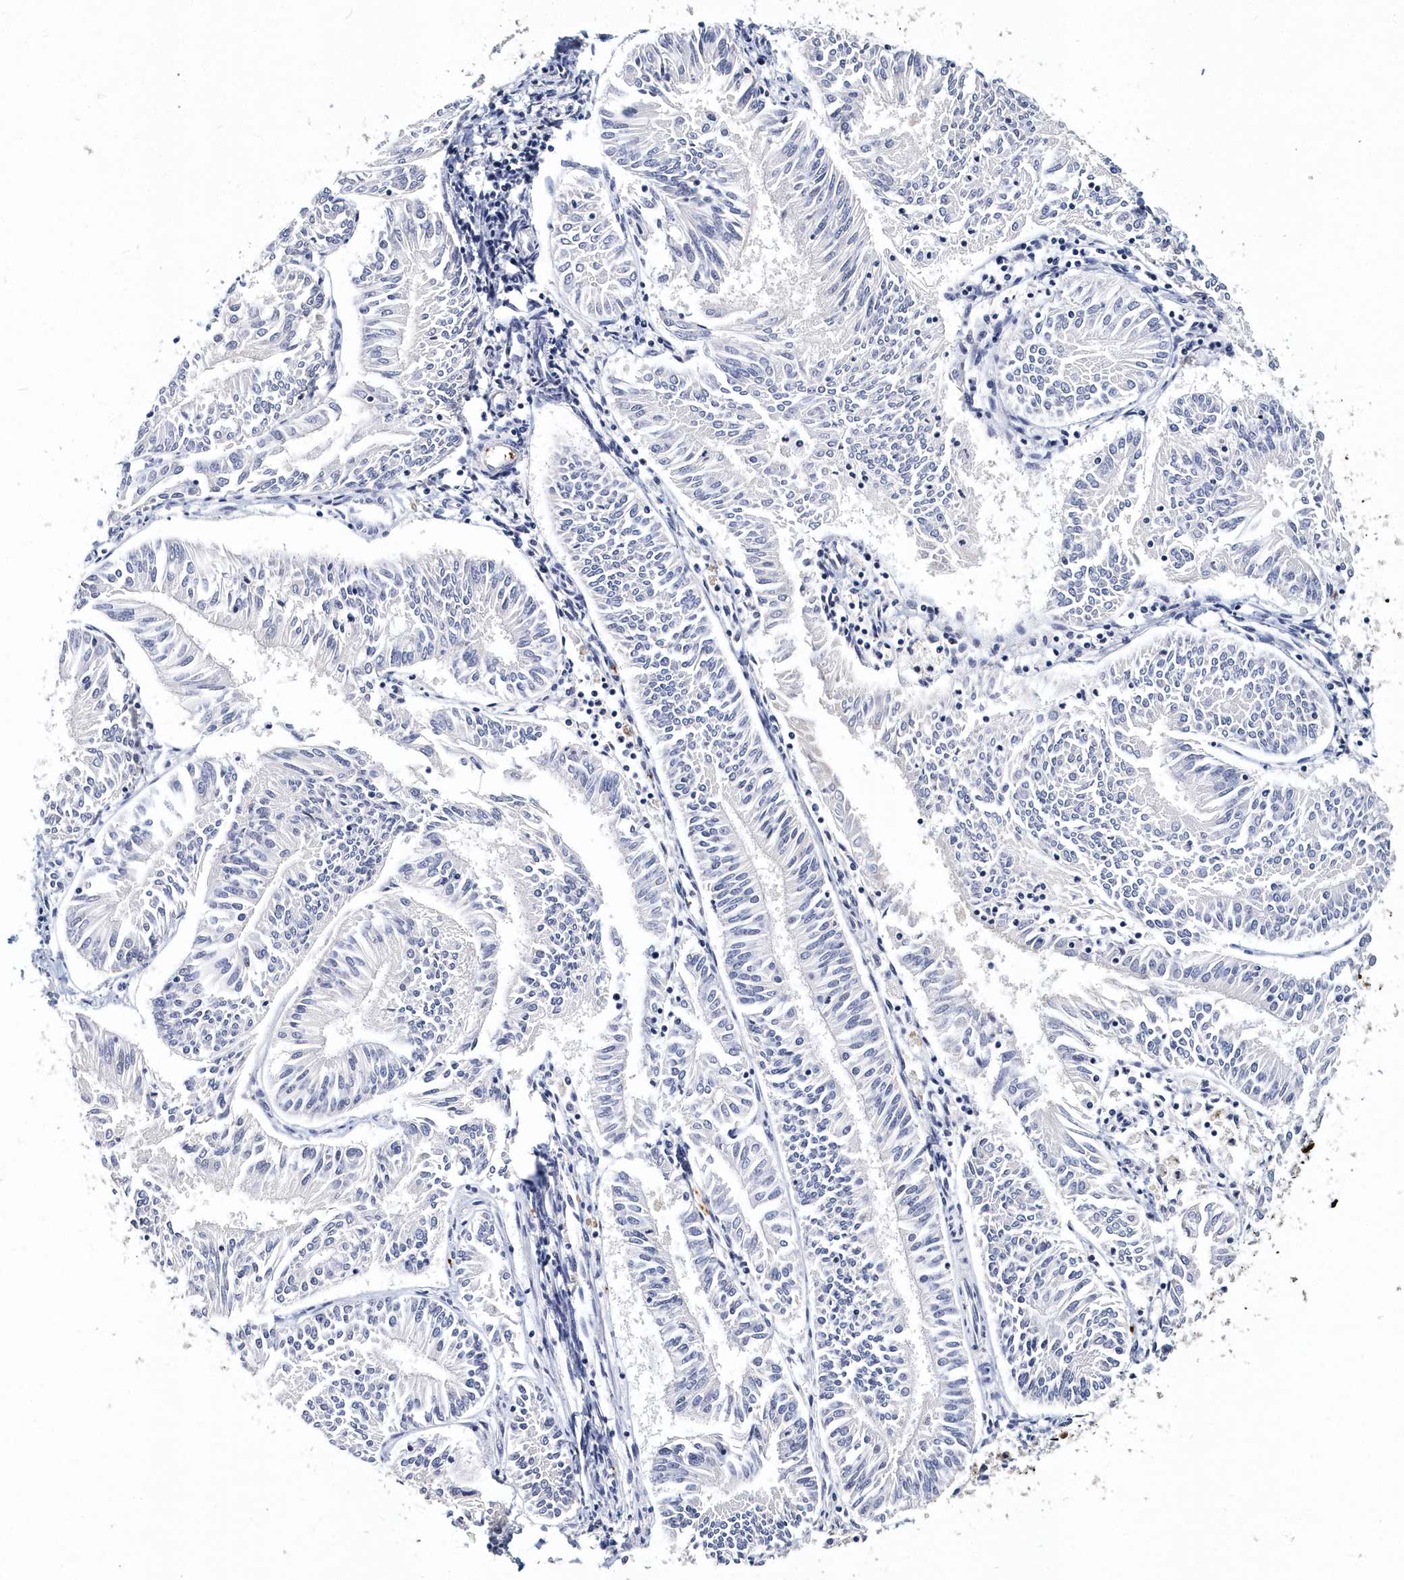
{"staining": {"intensity": "negative", "quantity": "none", "location": "none"}, "tissue": "endometrial cancer", "cell_type": "Tumor cells", "image_type": "cancer", "snomed": [{"axis": "morphology", "description": "Adenocarcinoma, NOS"}, {"axis": "topography", "description": "Endometrium"}], "caption": "DAB immunohistochemical staining of endometrial cancer (adenocarcinoma) exhibits no significant positivity in tumor cells.", "gene": "ITGA2B", "patient": {"sex": "female", "age": 58}}